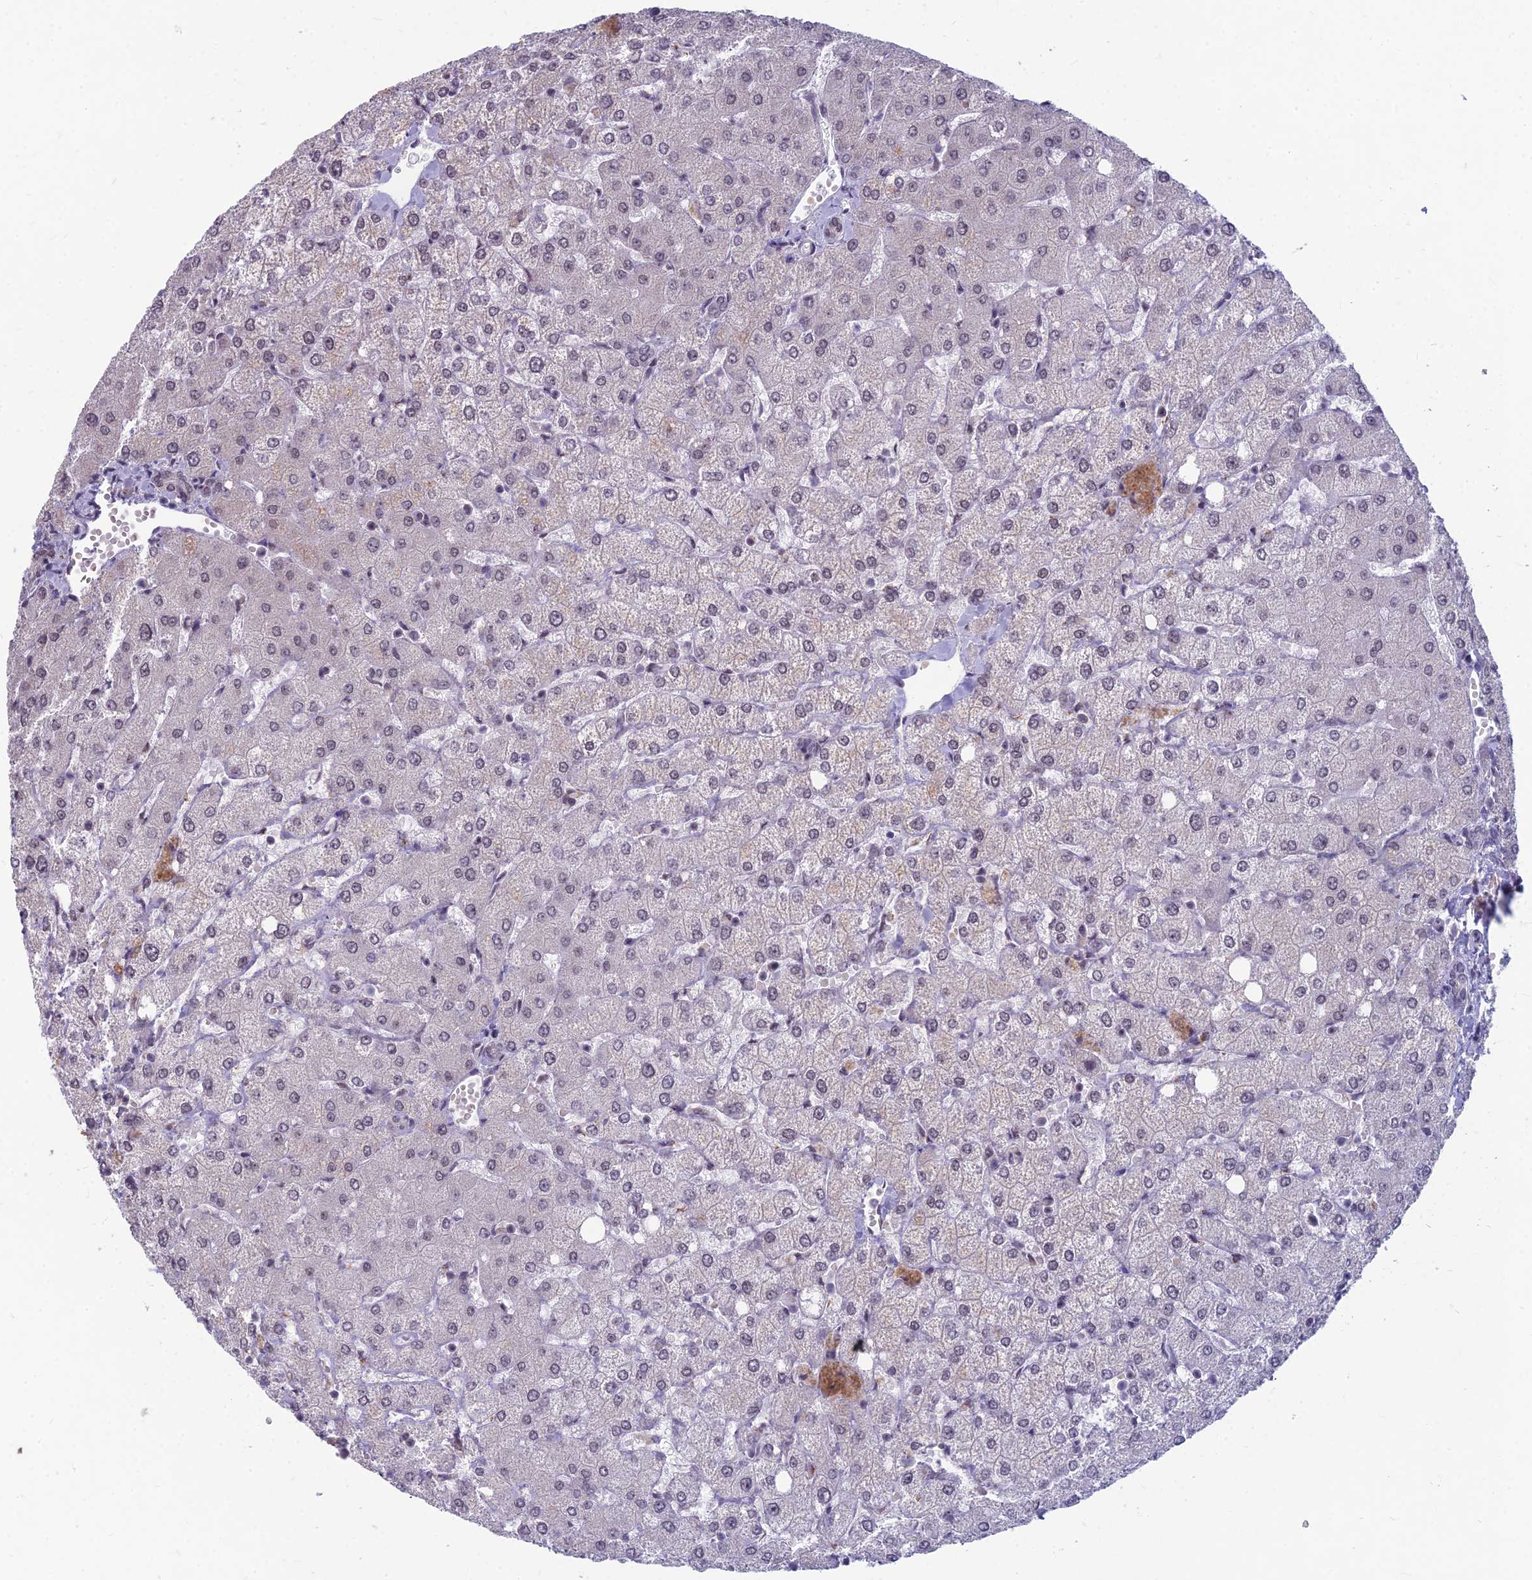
{"staining": {"intensity": "negative", "quantity": "none", "location": "none"}, "tissue": "liver", "cell_type": "Cholangiocytes", "image_type": "normal", "snomed": [{"axis": "morphology", "description": "Normal tissue, NOS"}, {"axis": "topography", "description": "Liver"}], "caption": "Protein analysis of normal liver exhibits no significant expression in cholangiocytes.", "gene": "KAT7", "patient": {"sex": "female", "age": 54}}